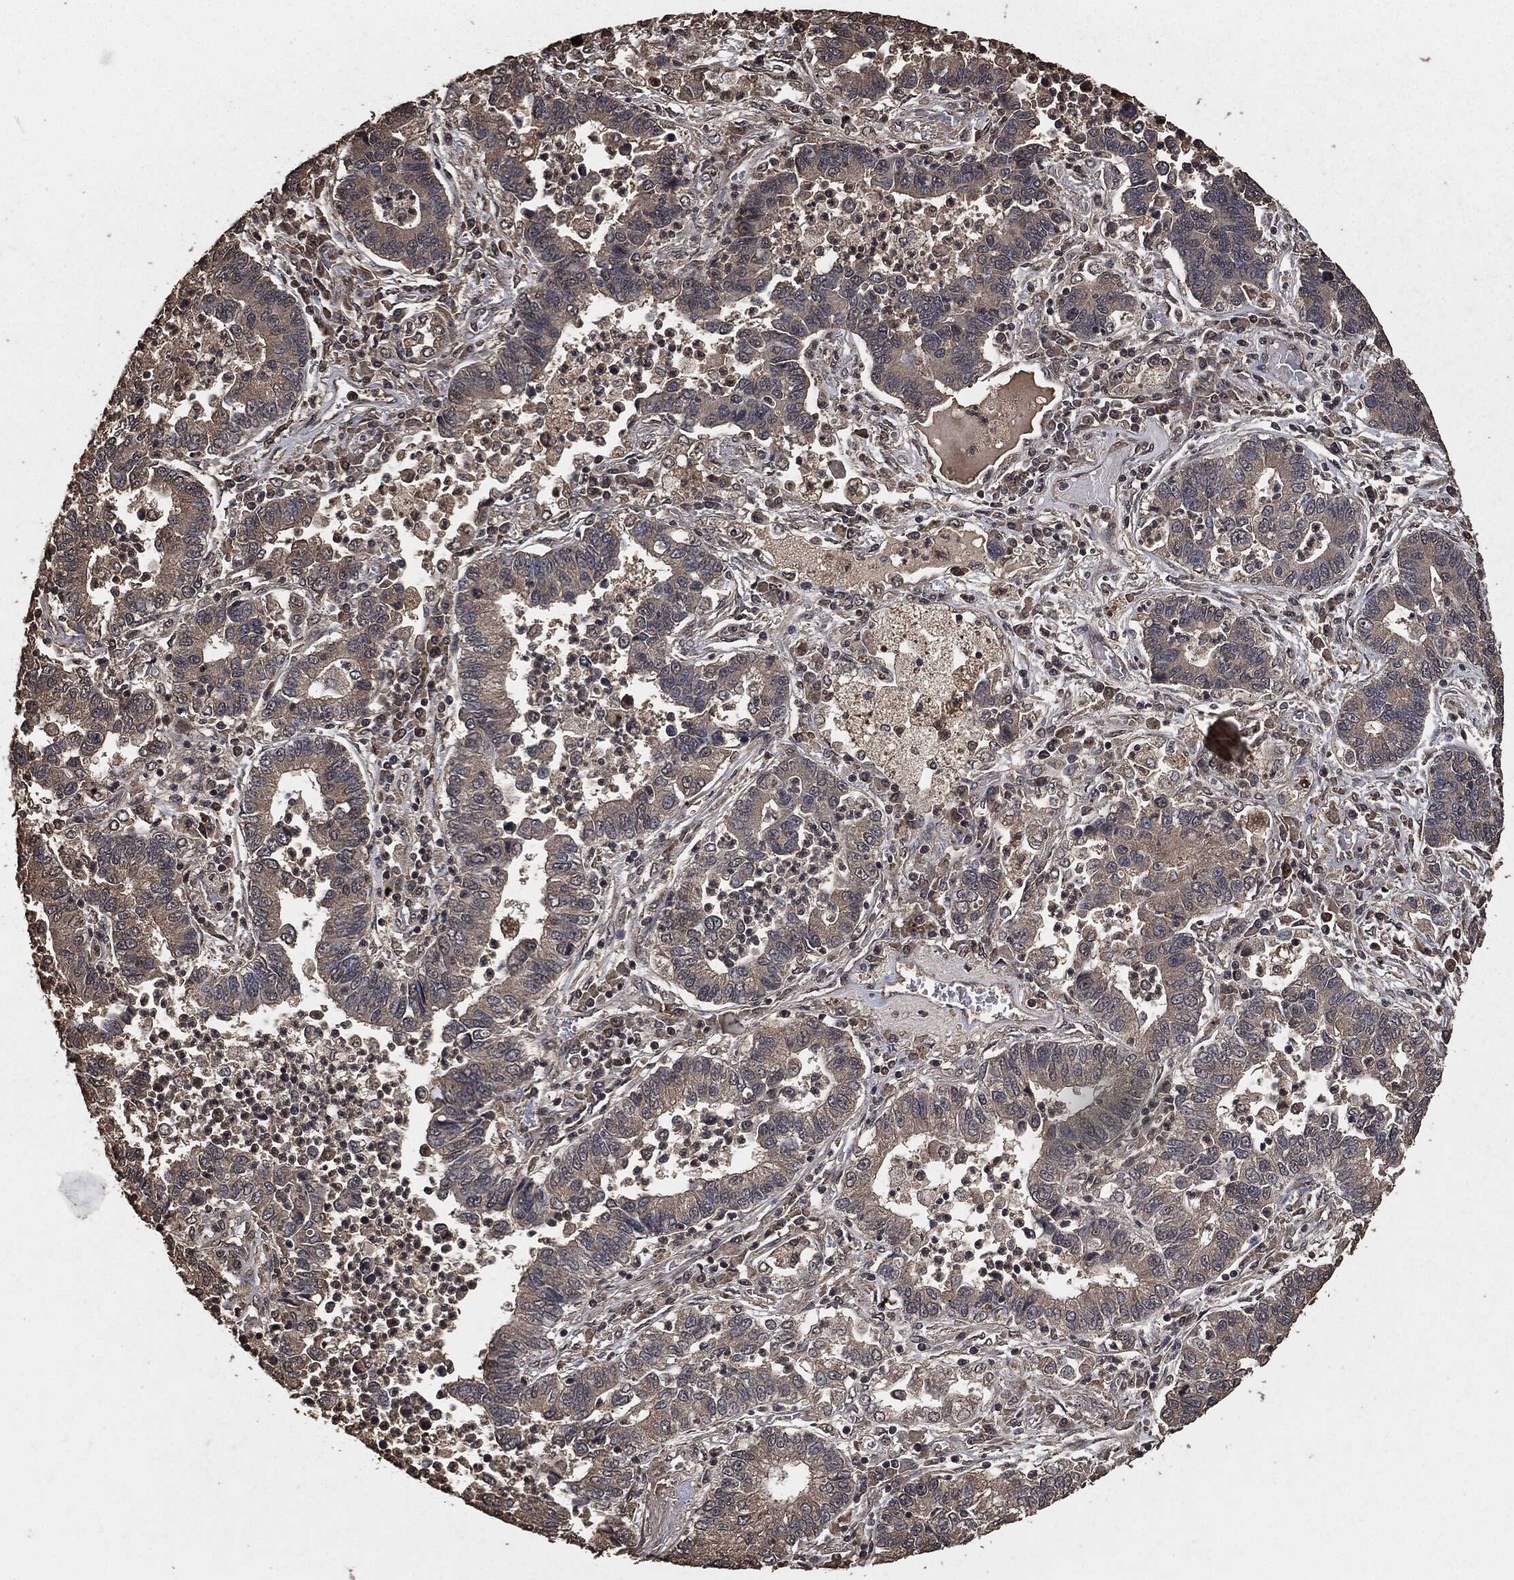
{"staining": {"intensity": "weak", "quantity": "<25%", "location": "cytoplasmic/membranous"}, "tissue": "lung cancer", "cell_type": "Tumor cells", "image_type": "cancer", "snomed": [{"axis": "morphology", "description": "Adenocarcinoma, NOS"}, {"axis": "topography", "description": "Lung"}], "caption": "DAB immunohistochemical staining of human lung cancer (adenocarcinoma) reveals no significant expression in tumor cells. Nuclei are stained in blue.", "gene": "AKT1S1", "patient": {"sex": "female", "age": 57}}